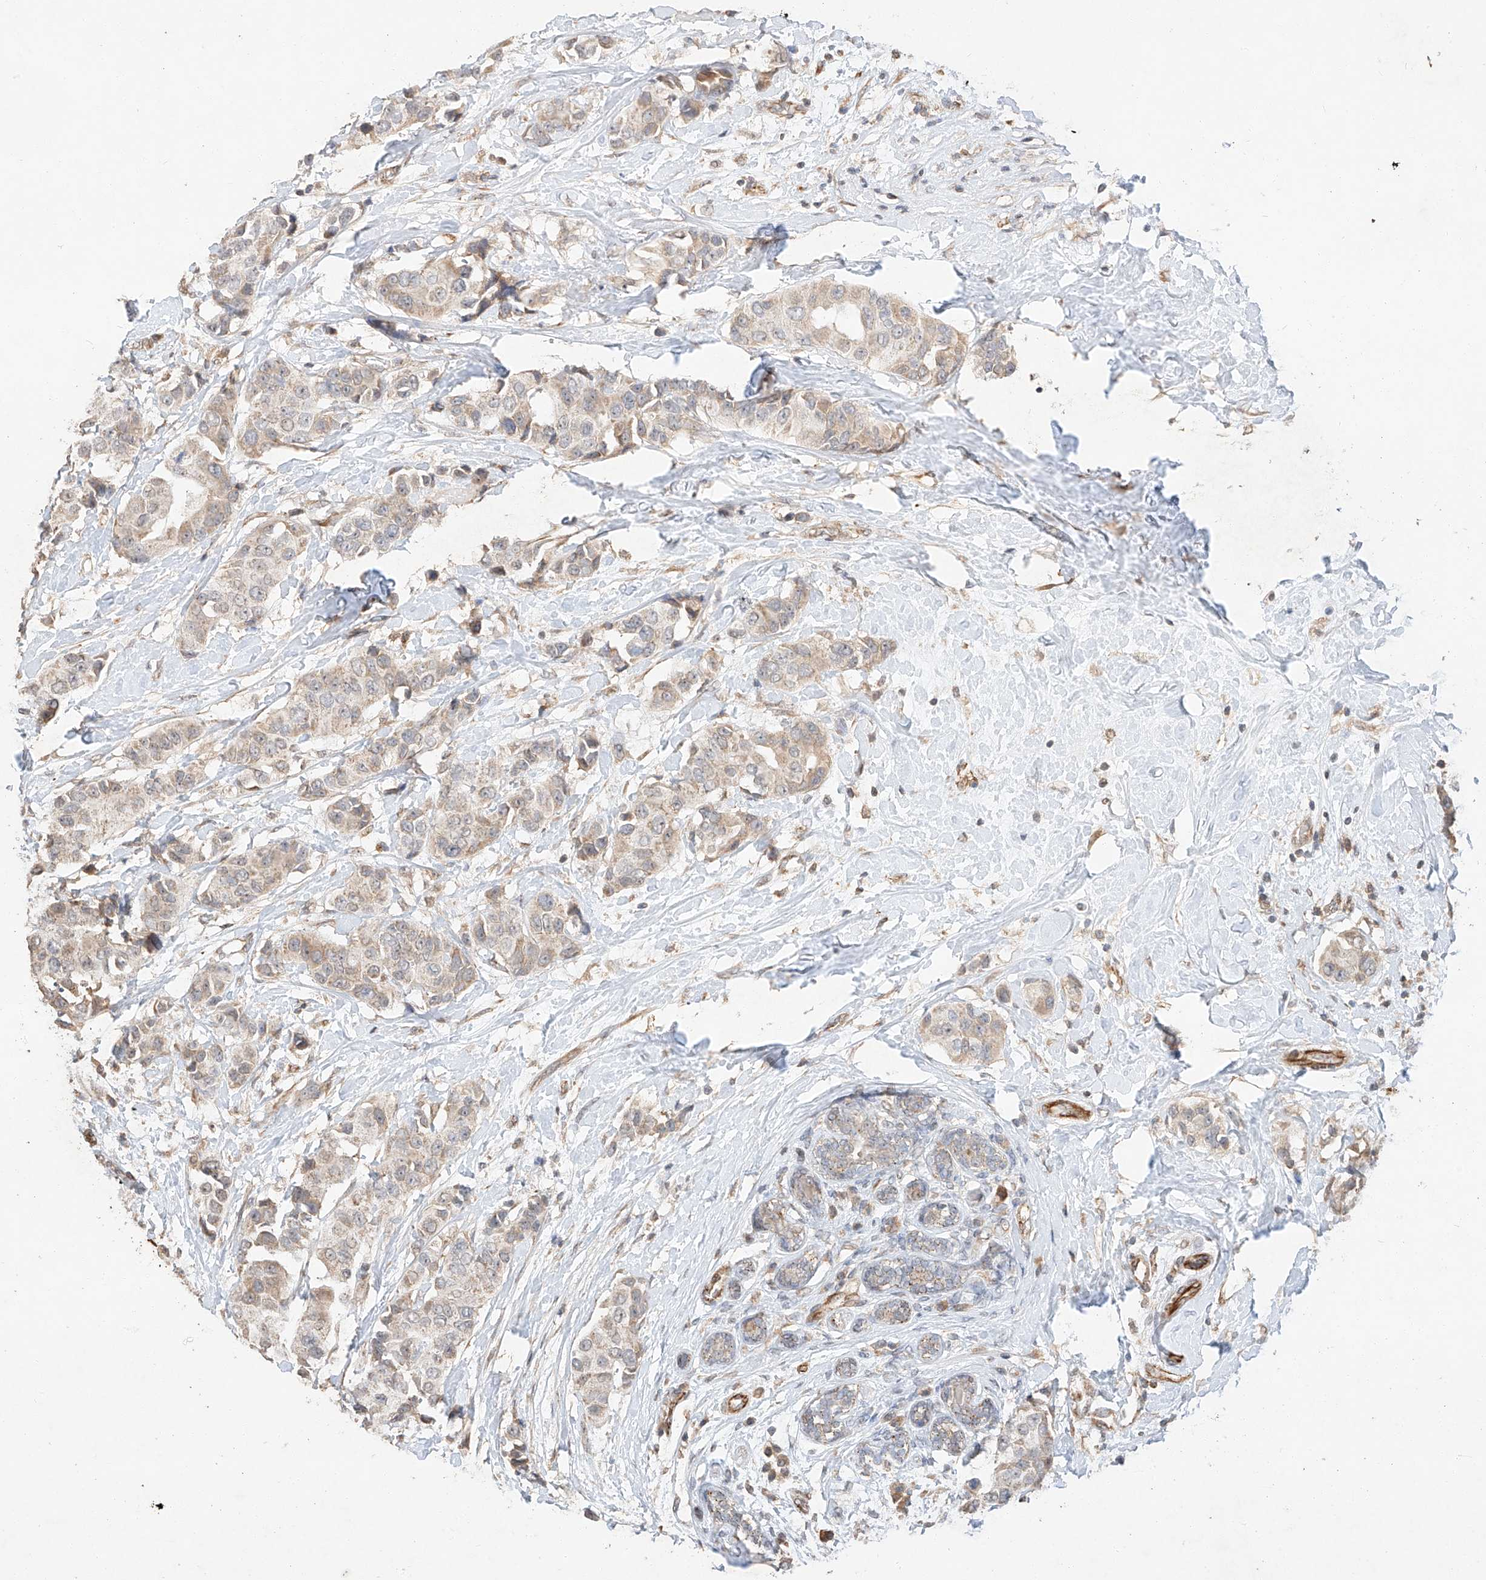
{"staining": {"intensity": "weak", "quantity": "<25%", "location": "cytoplasmic/membranous"}, "tissue": "breast cancer", "cell_type": "Tumor cells", "image_type": "cancer", "snomed": [{"axis": "morphology", "description": "Normal tissue, NOS"}, {"axis": "morphology", "description": "Duct carcinoma"}, {"axis": "topography", "description": "Breast"}], "caption": "Breast invasive ductal carcinoma stained for a protein using immunohistochemistry reveals no positivity tumor cells.", "gene": "SUSD6", "patient": {"sex": "female", "age": 39}}